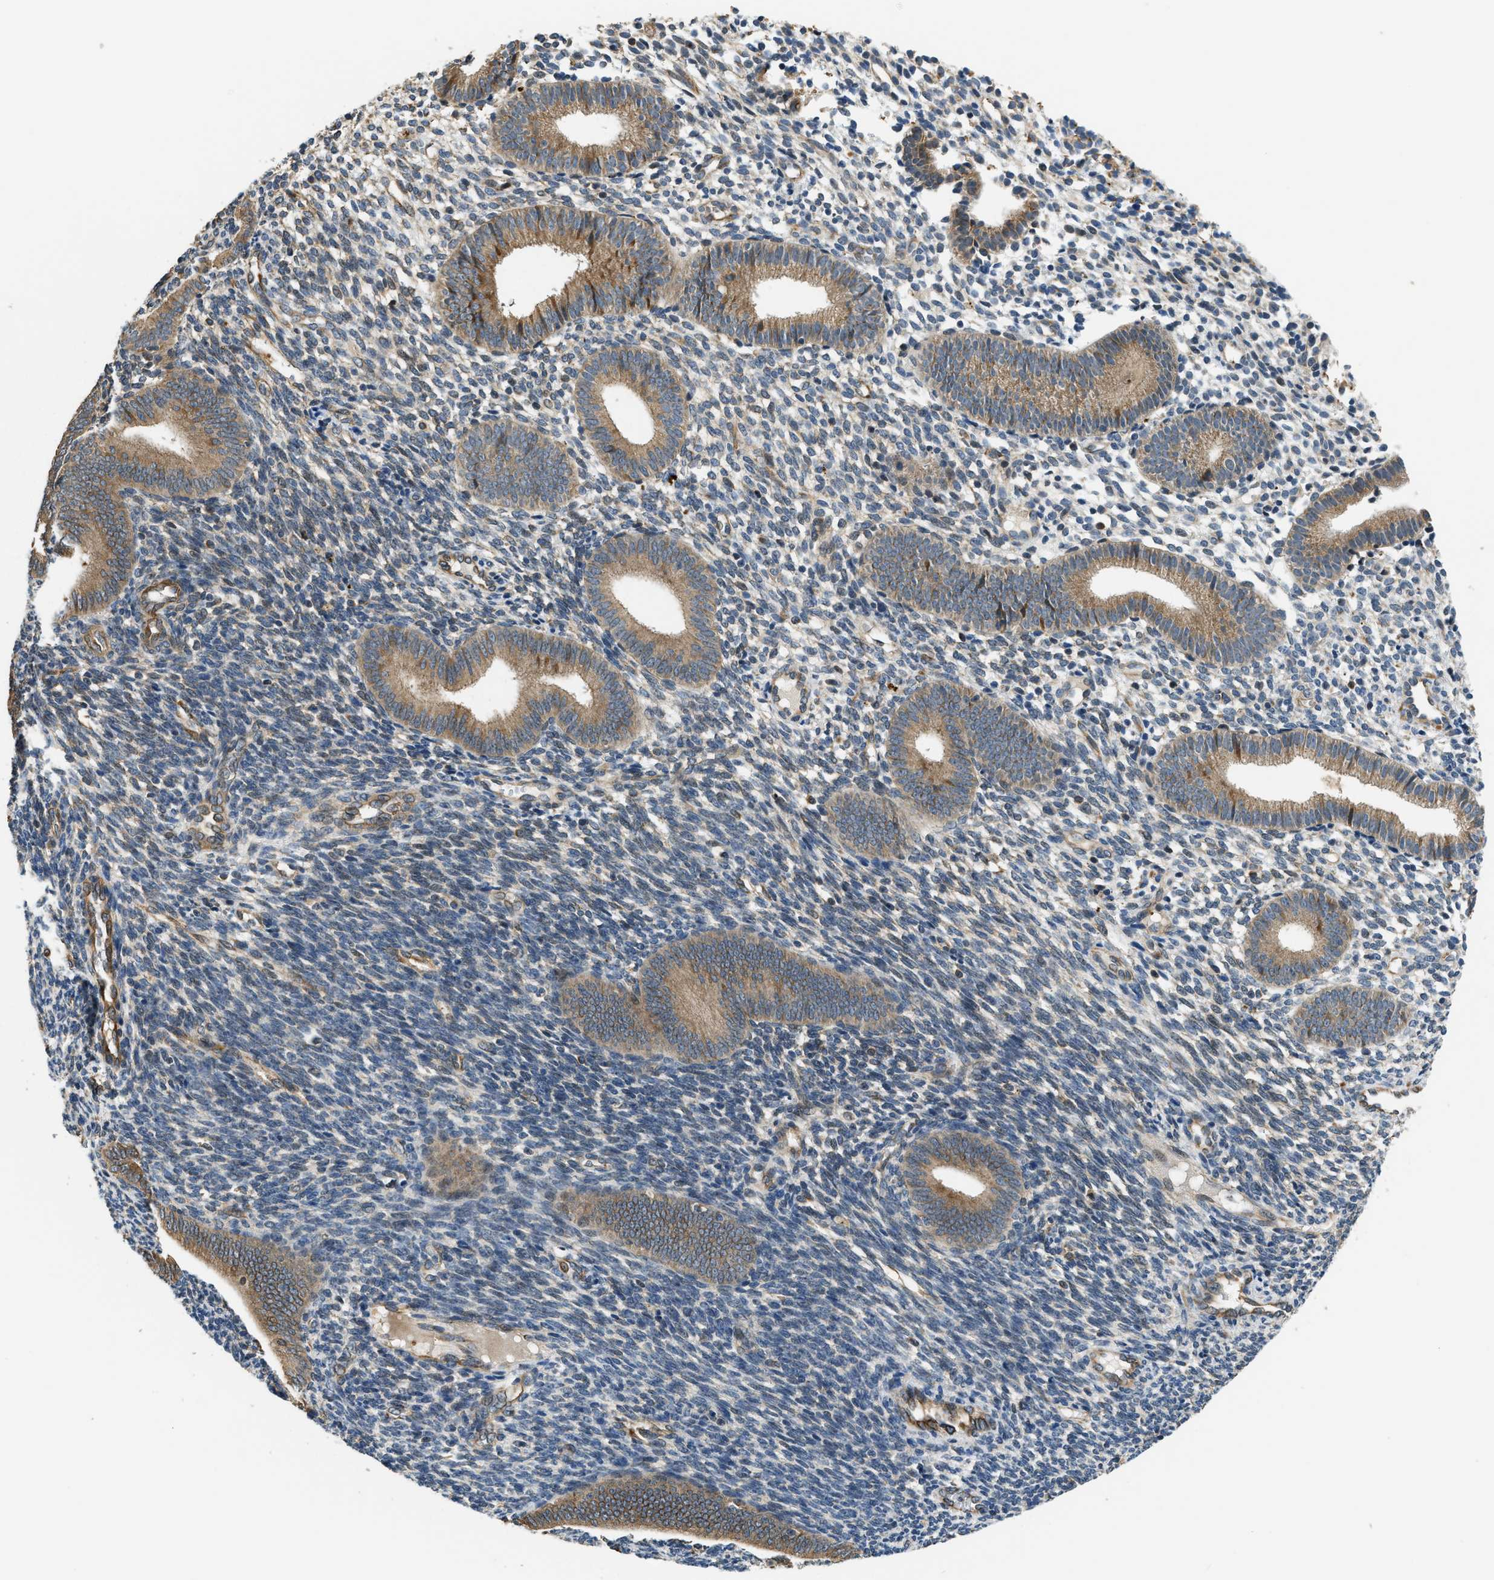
{"staining": {"intensity": "weak", "quantity": "25%-75%", "location": "cytoplasmic/membranous"}, "tissue": "endometrium", "cell_type": "Cells in endometrial stroma", "image_type": "normal", "snomed": [{"axis": "morphology", "description": "Normal tissue, NOS"}, {"axis": "topography", "description": "Uterus"}, {"axis": "topography", "description": "Endometrium"}], "caption": "Endometrium stained with a protein marker shows weak staining in cells in endometrial stroma.", "gene": "ALOX12", "patient": {"sex": "female", "age": 33}}